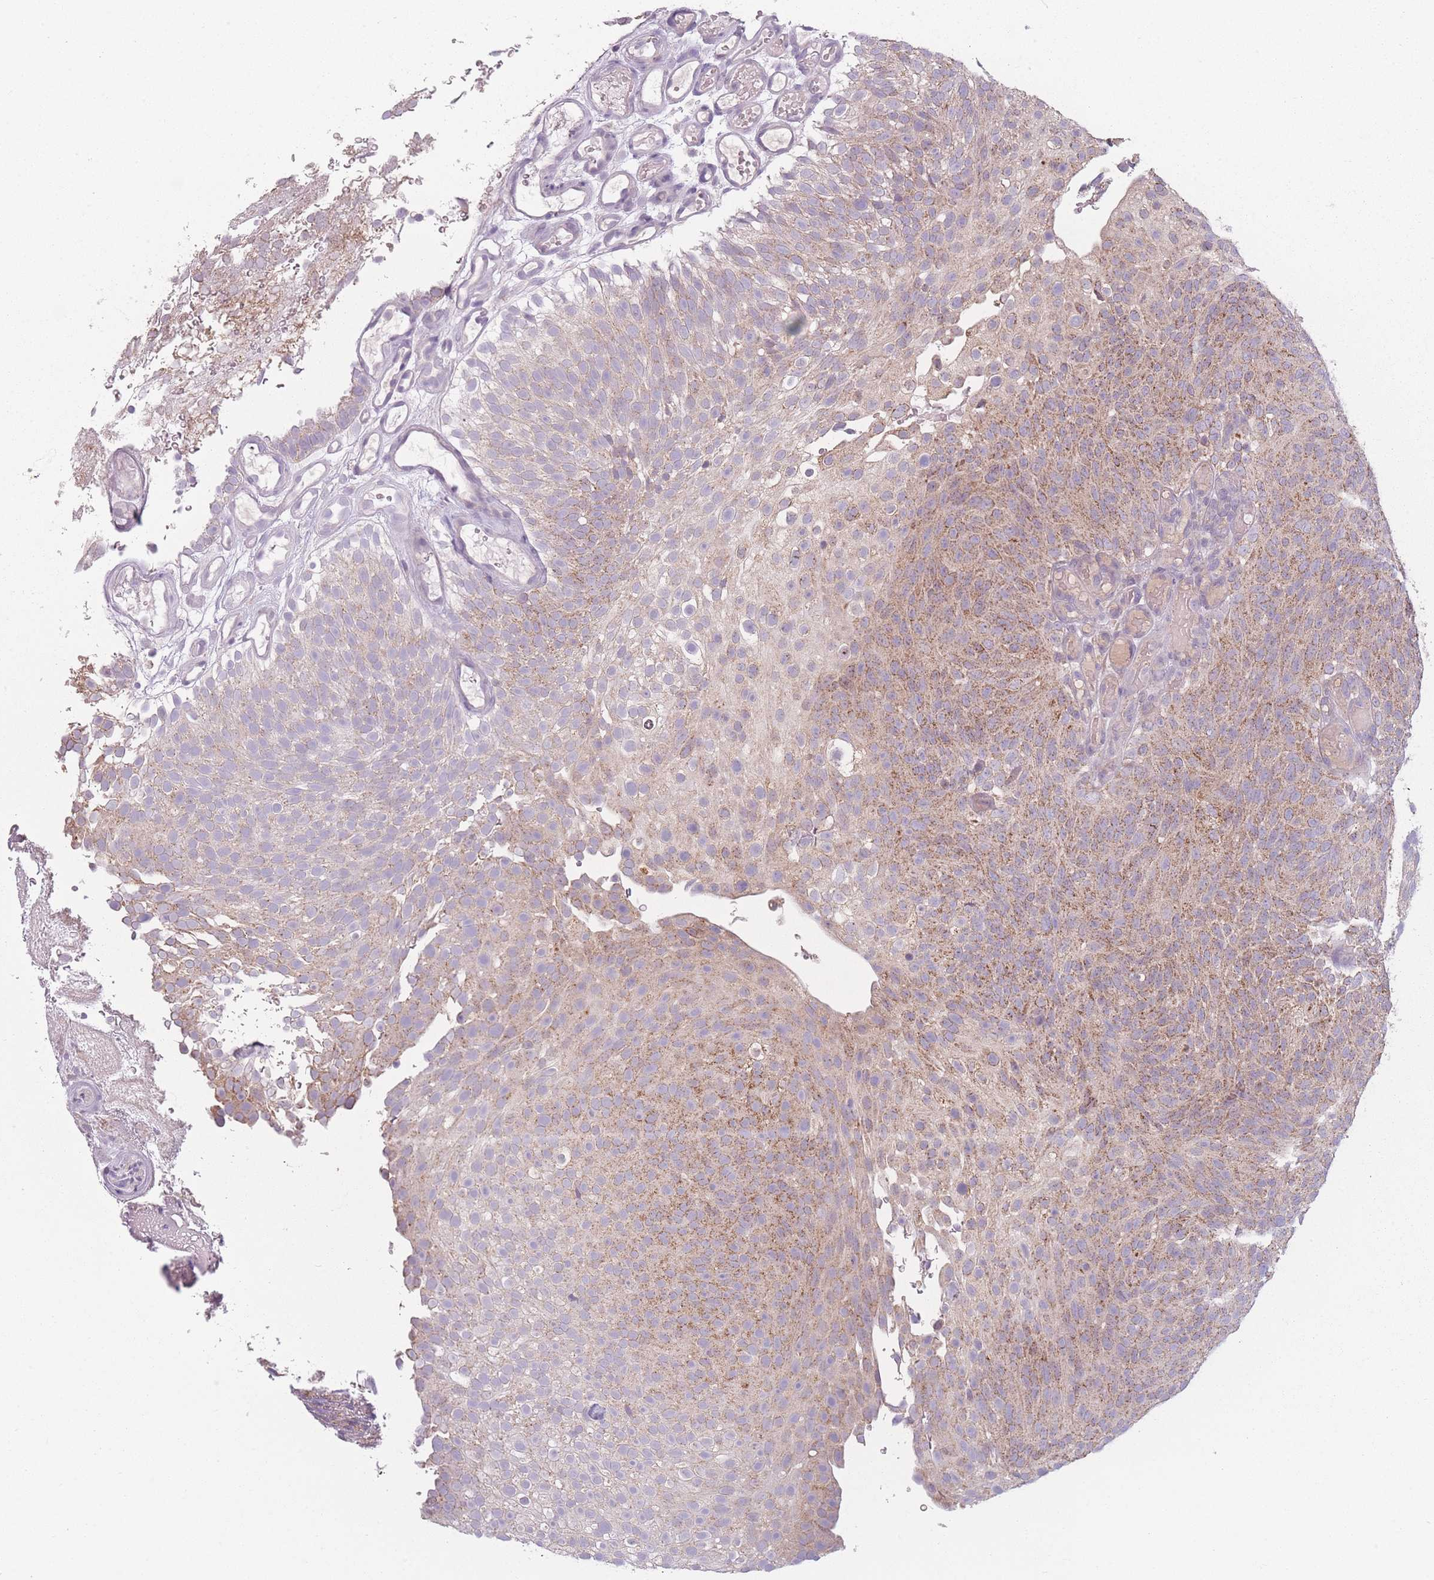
{"staining": {"intensity": "moderate", "quantity": "25%-75%", "location": "cytoplasmic/membranous"}, "tissue": "urothelial cancer", "cell_type": "Tumor cells", "image_type": "cancer", "snomed": [{"axis": "morphology", "description": "Urothelial carcinoma, Low grade"}, {"axis": "topography", "description": "Urinary bladder"}], "caption": "A brown stain labels moderate cytoplasmic/membranous positivity of a protein in human urothelial cancer tumor cells. Immunohistochemistry stains the protein of interest in brown and the nuclei are stained blue.", "gene": "PEX11B", "patient": {"sex": "male", "age": 78}}